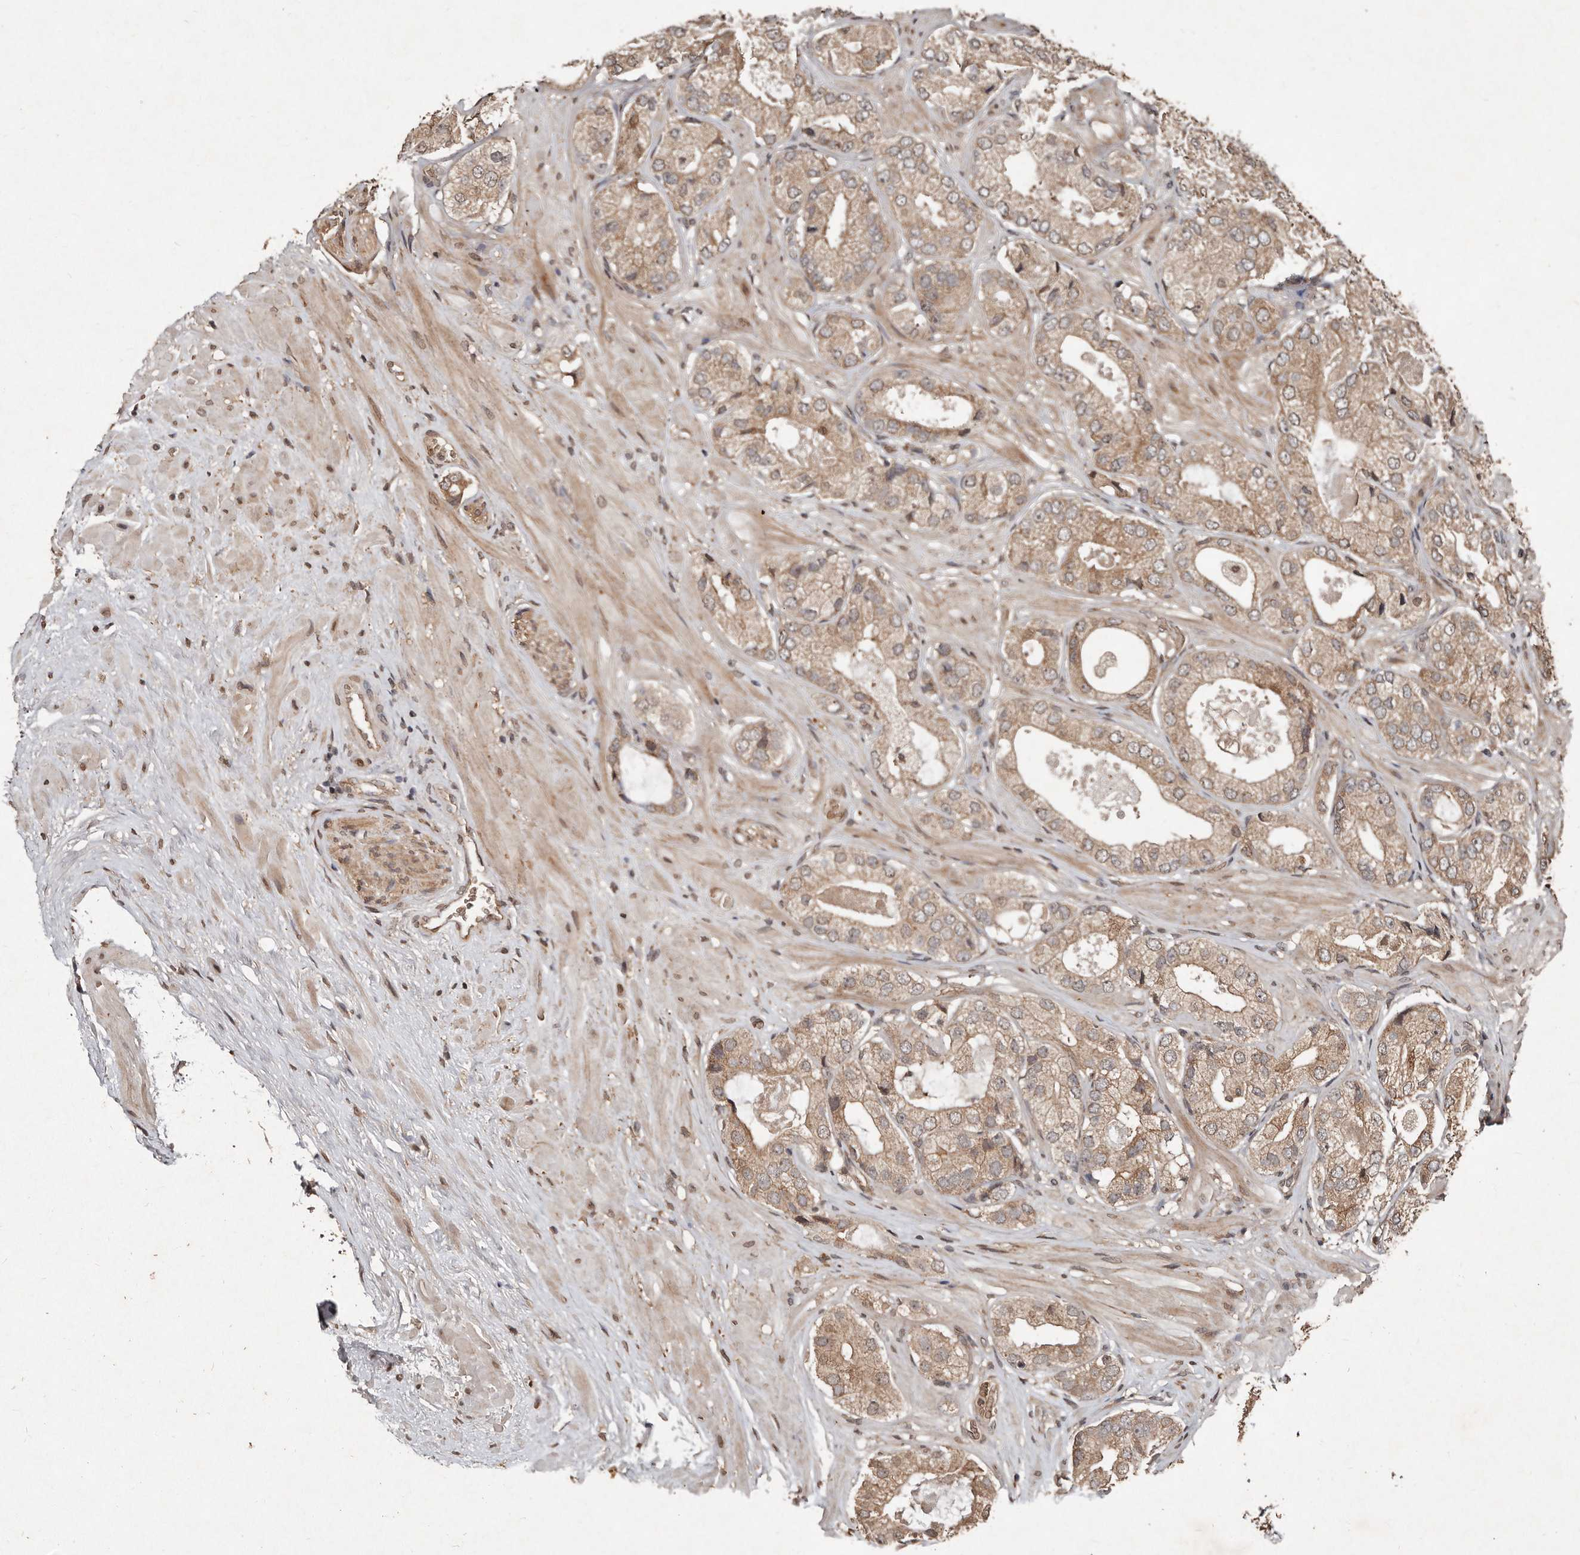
{"staining": {"intensity": "moderate", "quantity": ">75%", "location": "cytoplasmic/membranous"}, "tissue": "prostate cancer", "cell_type": "Tumor cells", "image_type": "cancer", "snomed": [{"axis": "morphology", "description": "Adenocarcinoma, High grade"}, {"axis": "topography", "description": "Prostate"}], "caption": "A photomicrograph of human prostate cancer stained for a protein shows moderate cytoplasmic/membranous brown staining in tumor cells.", "gene": "DIP2C", "patient": {"sex": "male", "age": 59}}